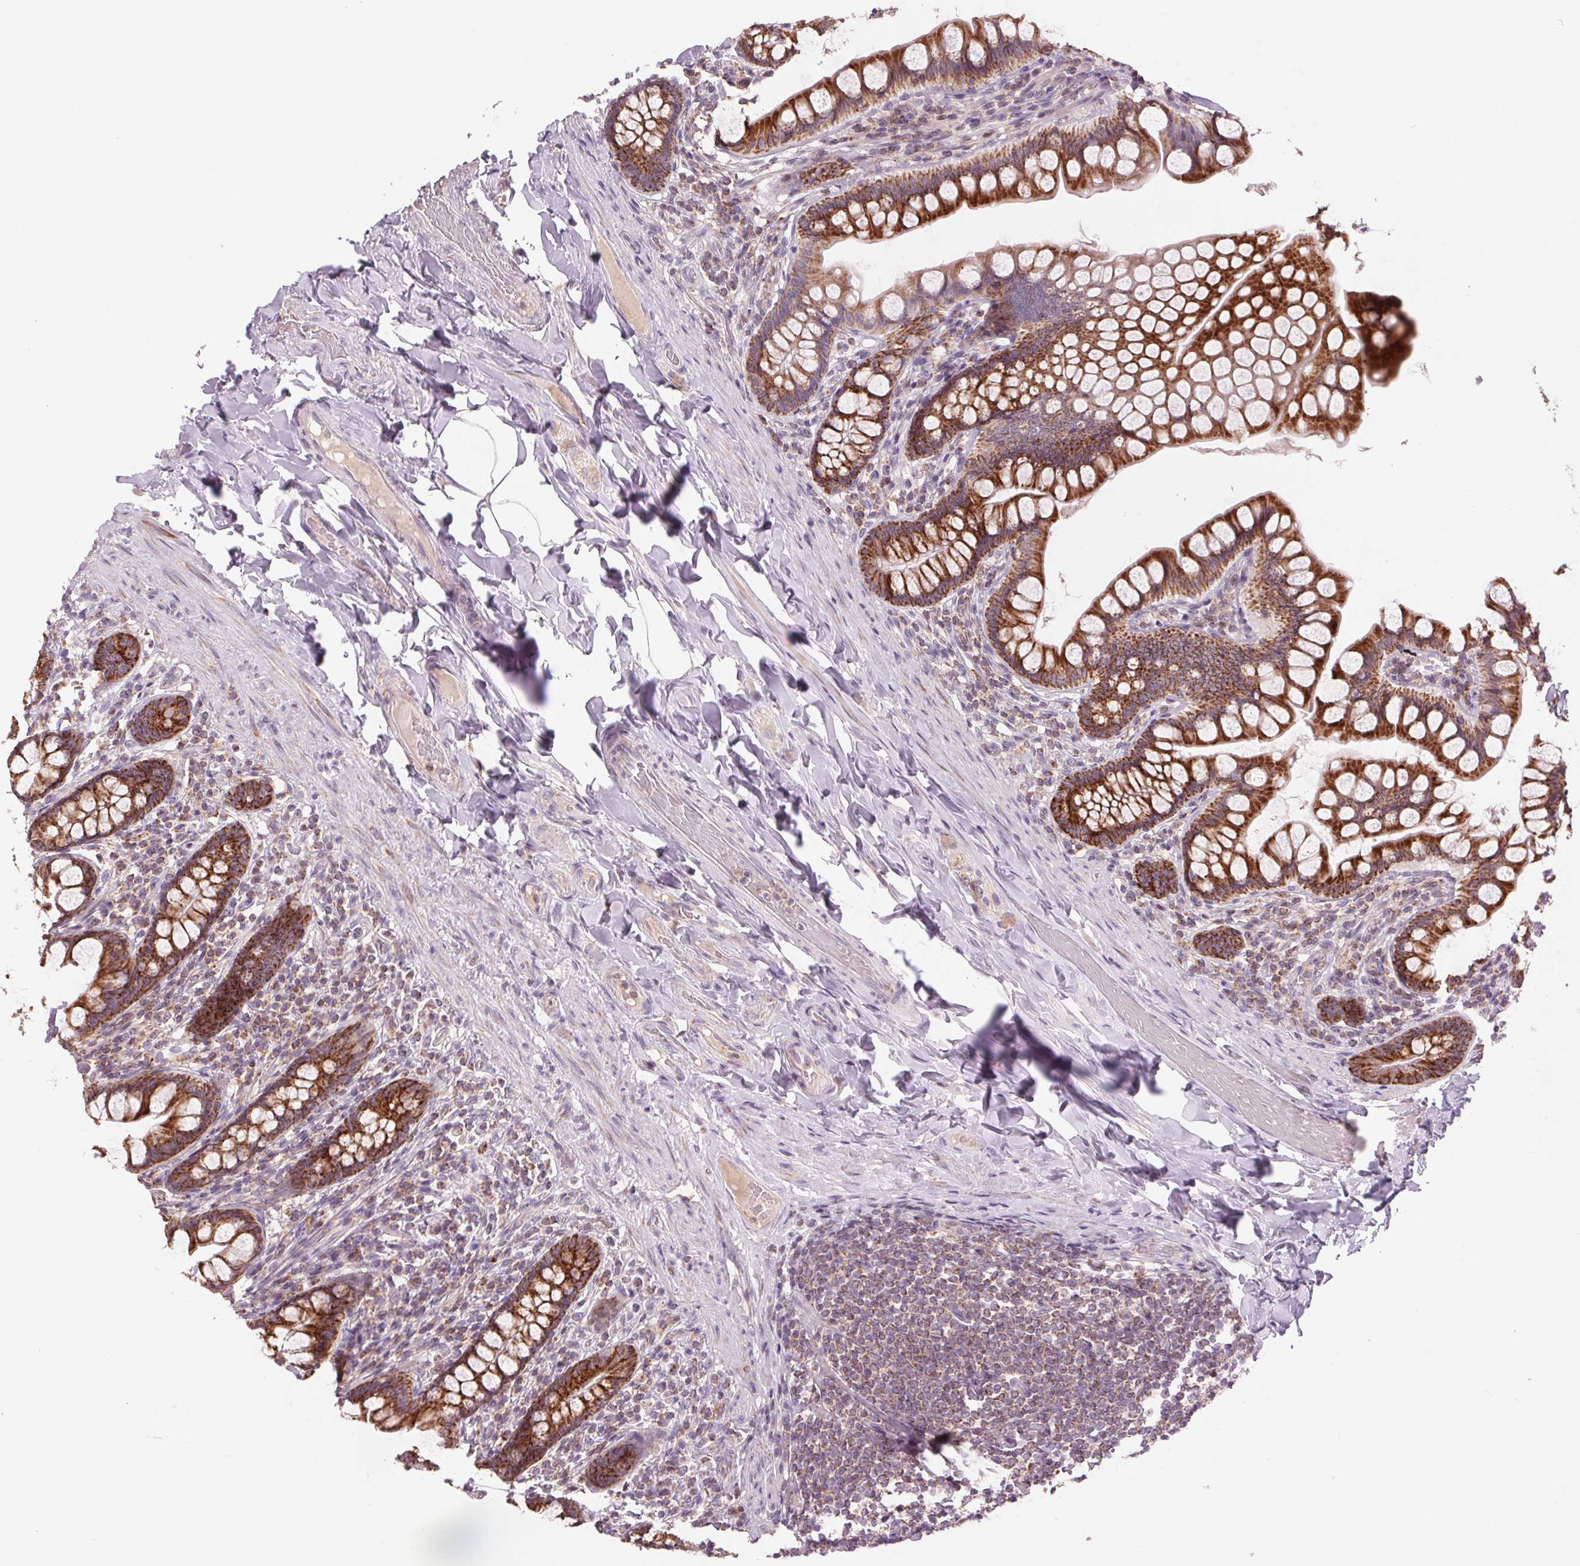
{"staining": {"intensity": "strong", "quantity": ">75%", "location": "cytoplasmic/membranous"}, "tissue": "small intestine", "cell_type": "Glandular cells", "image_type": "normal", "snomed": [{"axis": "morphology", "description": "Normal tissue, NOS"}, {"axis": "topography", "description": "Small intestine"}], "caption": "A brown stain shows strong cytoplasmic/membranous expression of a protein in glandular cells of unremarkable small intestine. Immunohistochemistry stains the protein in brown and the nuclei are stained blue.", "gene": "COX6A1", "patient": {"sex": "male", "age": 70}}